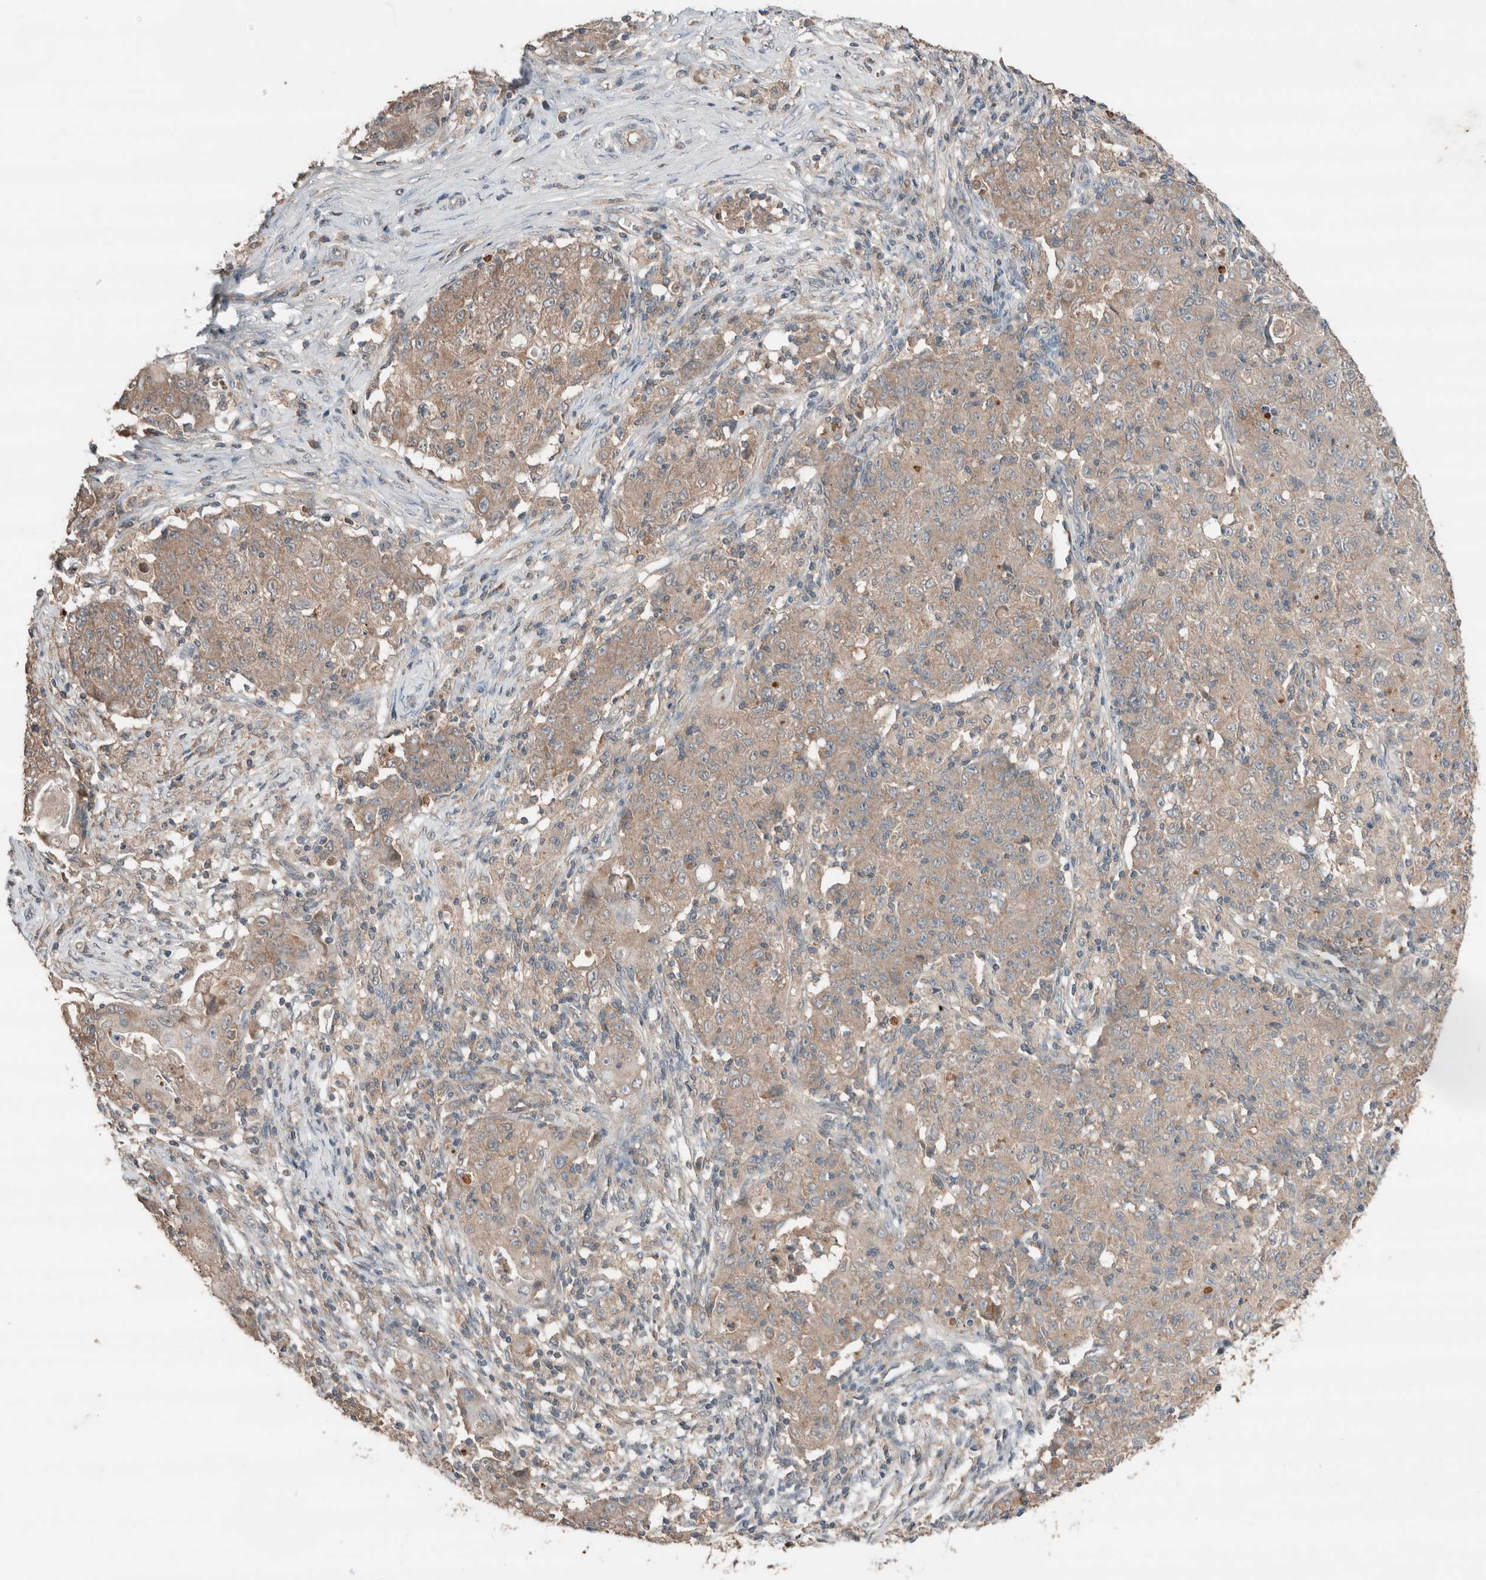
{"staining": {"intensity": "weak", "quantity": ">75%", "location": "cytoplasmic/membranous"}, "tissue": "ovarian cancer", "cell_type": "Tumor cells", "image_type": "cancer", "snomed": [{"axis": "morphology", "description": "Carcinoma, endometroid"}, {"axis": "topography", "description": "Ovary"}], "caption": "A histopathology image of endometroid carcinoma (ovarian) stained for a protein reveals weak cytoplasmic/membranous brown staining in tumor cells.", "gene": "ERAP2", "patient": {"sex": "female", "age": 42}}